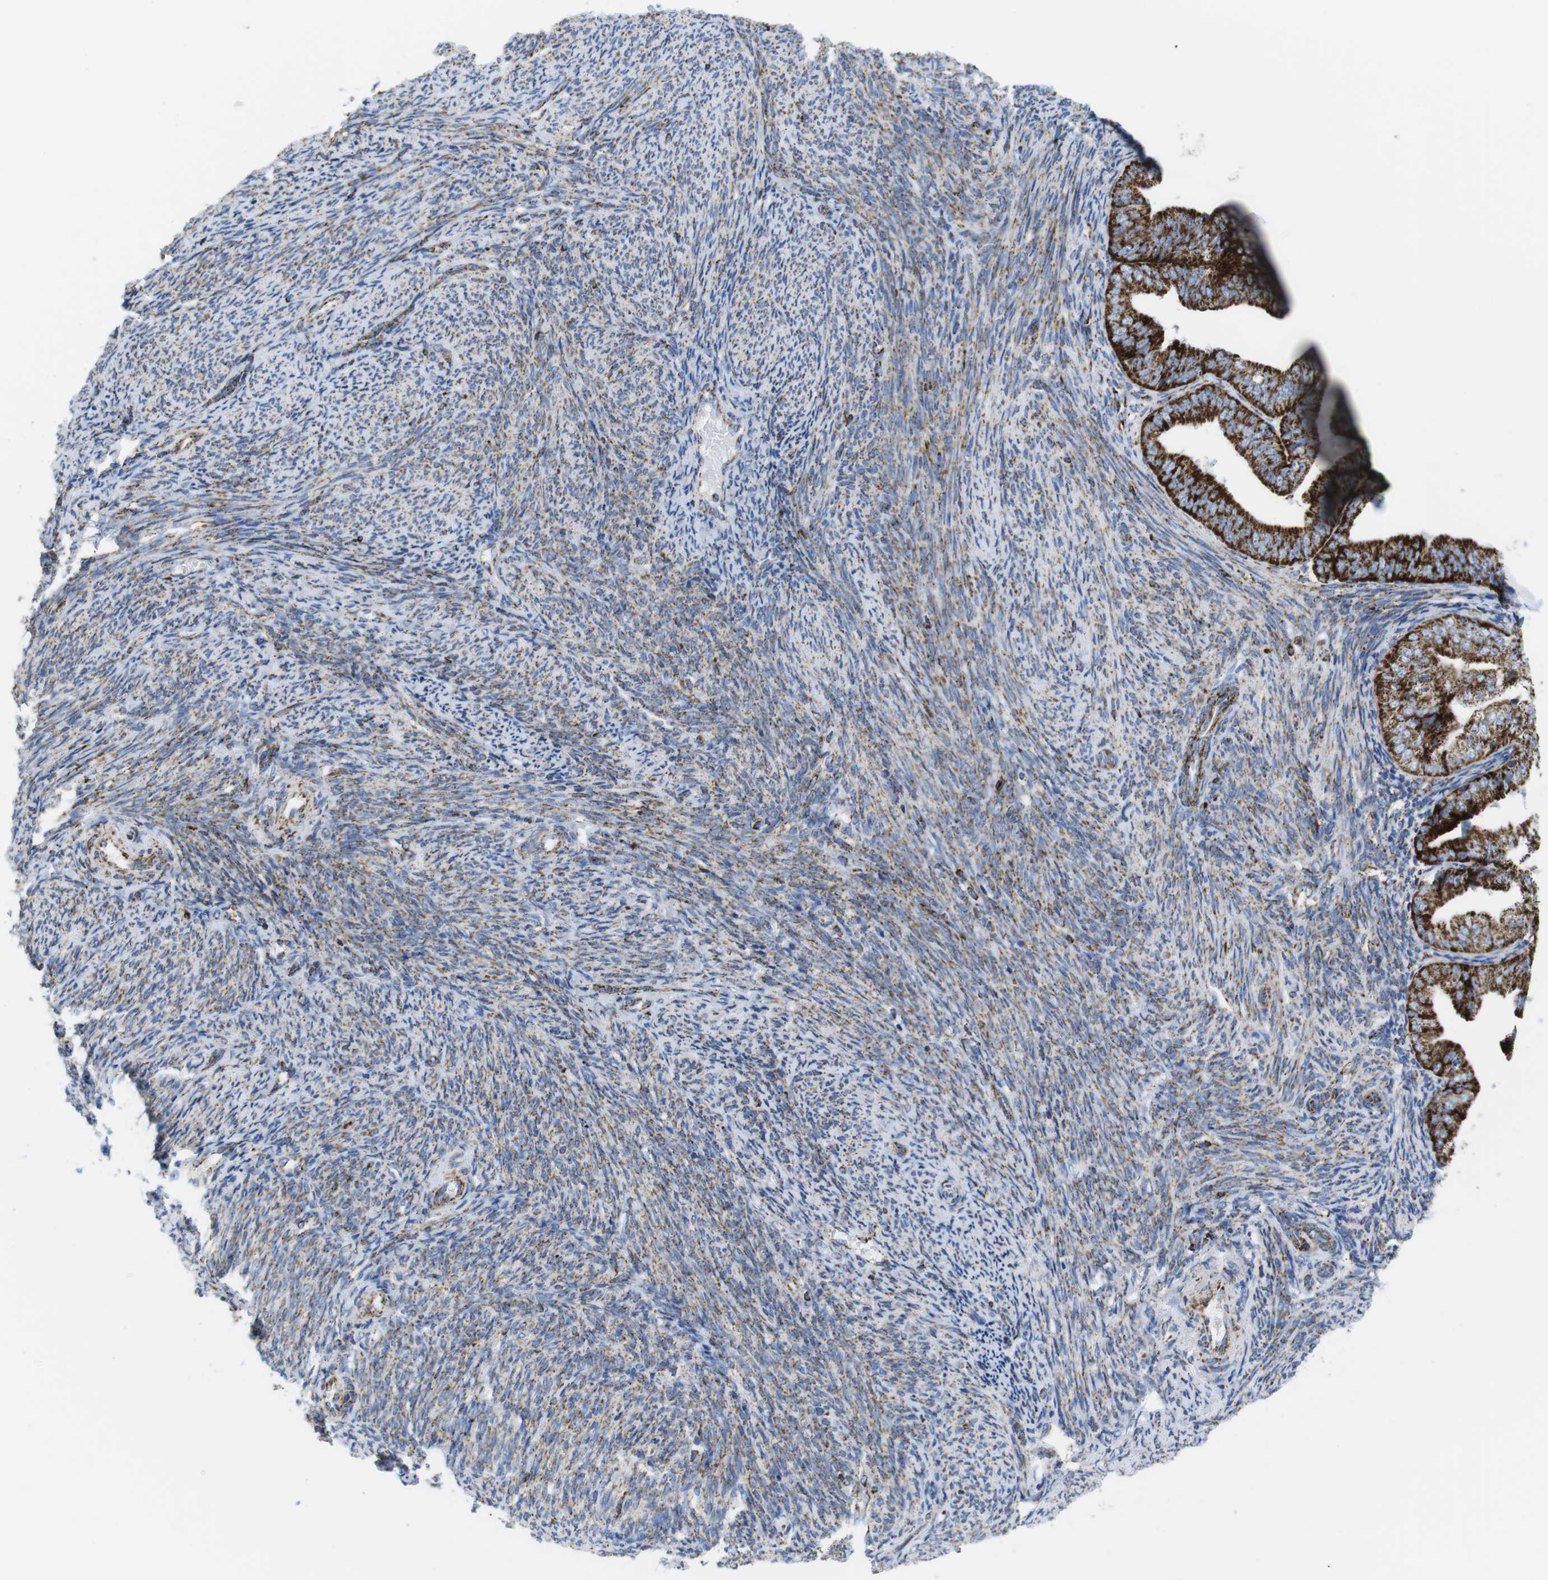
{"staining": {"intensity": "strong", "quantity": ">75%", "location": "cytoplasmic/membranous"}, "tissue": "endometrial cancer", "cell_type": "Tumor cells", "image_type": "cancer", "snomed": [{"axis": "morphology", "description": "Adenocarcinoma, NOS"}, {"axis": "topography", "description": "Endometrium"}], "caption": "Protein staining of adenocarcinoma (endometrial) tissue displays strong cytoplasmic/membranous positivity in about >75% of tumor cells.", "gene": "ATP5PO", "patient": {"sex": "female", "age": 63}}